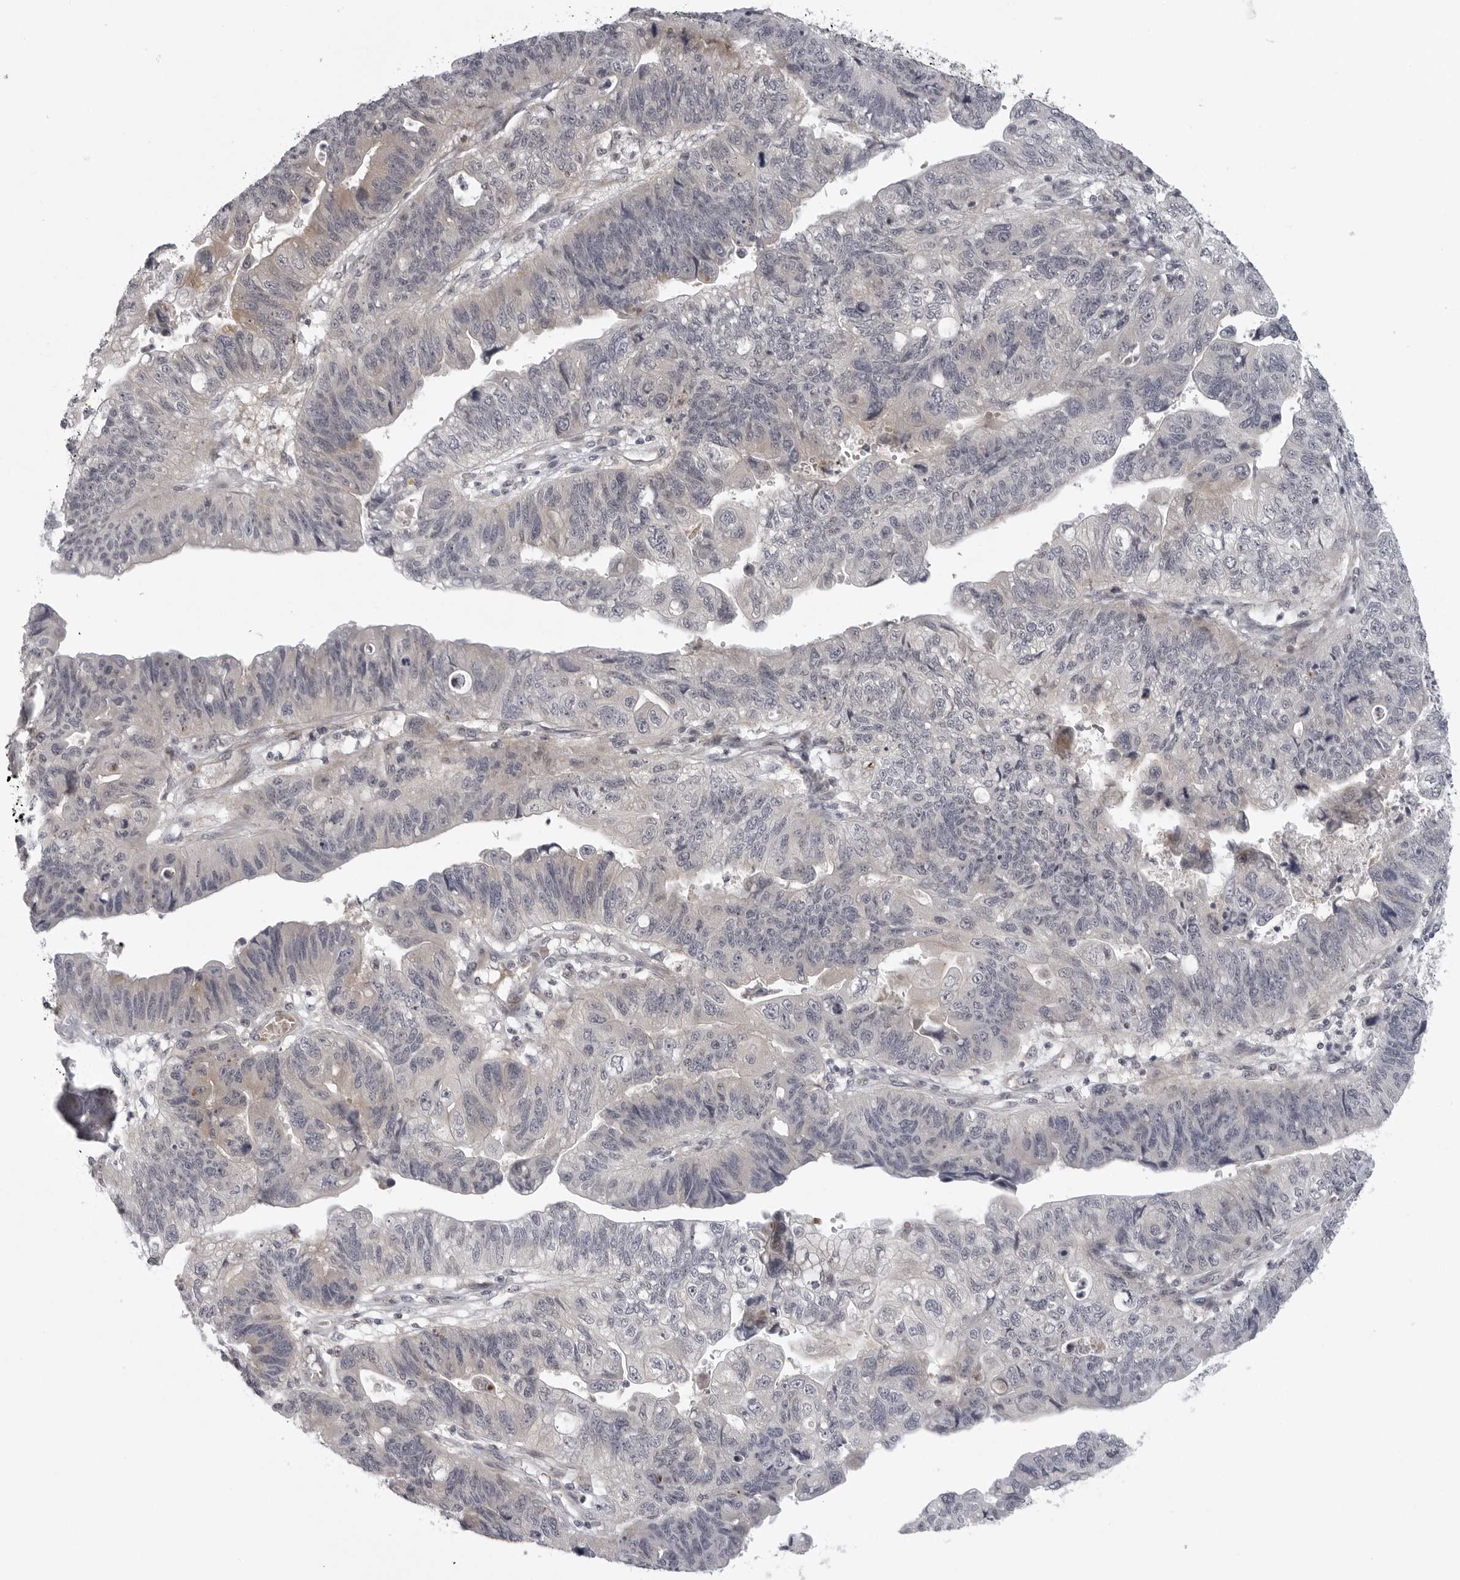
{"staining": {"intensity": "negative", "quantity": "none", "location": "none"}, "tissue": "stomach cancer", "cell_type": "Tumor cells", "image_type": "cancer", "snomed": [{"axis": "morphology", "description": "Adenocarcinoma, NOS"}, {"axis": "topography", "description": "Stomach"}], "caption": "Immunohistochemistry image of neoplastic tissue: stomach adenocarcinoma stained with DAB (3,3'-diaminobenzidine) shows no significant protein staining in tumor cells.", "gene": "CD300LD", "patient": {"sex": "male", "age": 59}}